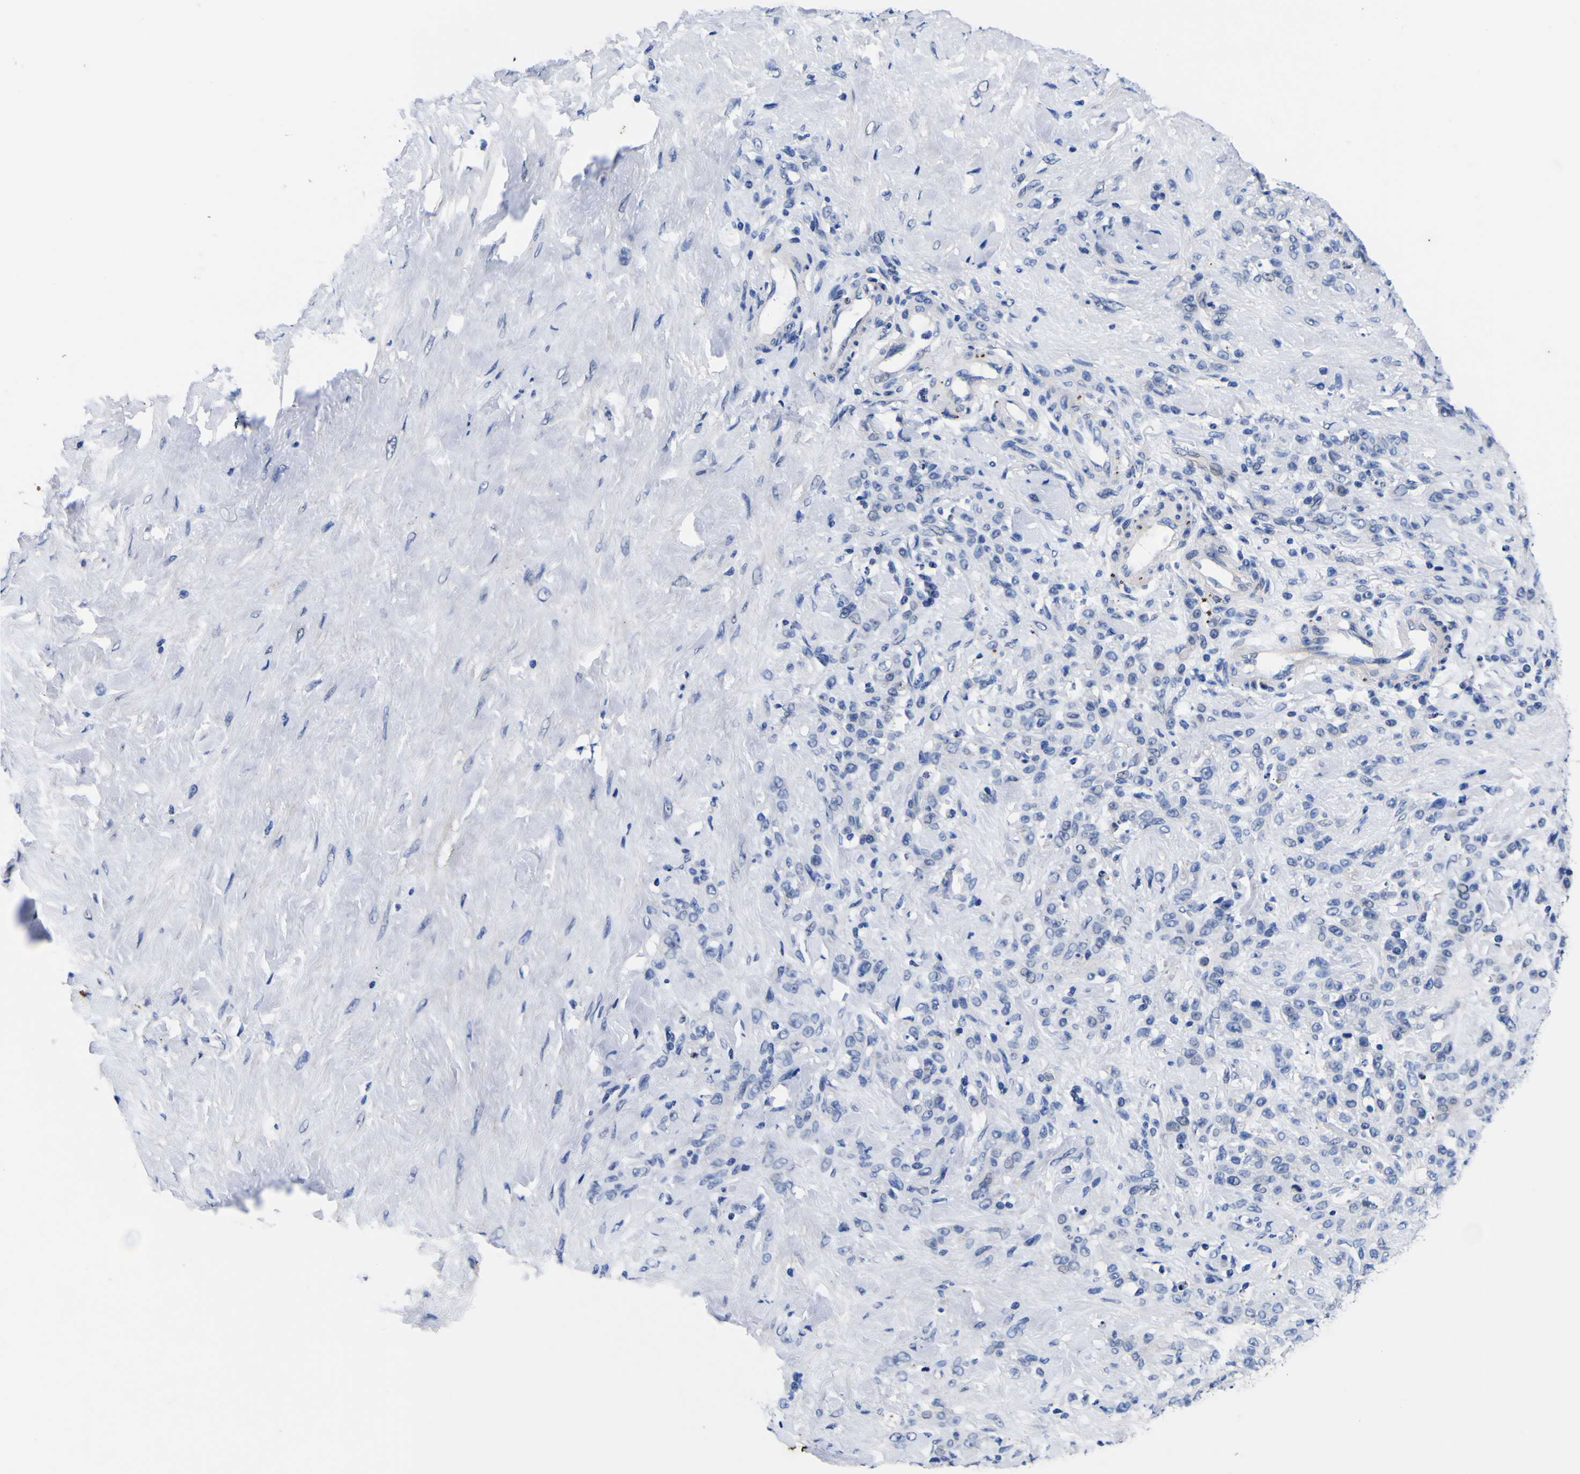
{"staining": {"intensity": "negative", "quantity": "none", "location": "none"}, "tissue": "stomach cancer", "cell_type": "Tumor cells", "image_type": "cancer", "snomed": [{"axis": "morphology", "description": "Adenocarcinoma, NOS"}, {"axis": "topography", "description": "Stomach"}], "caption": "Stomach adenocarcinoma was stained to show a protein in brown. There is no significant staining in tumor cells. The staining is performed using DAB (3,3'-diaminobenzidine) brown chromogen with nuclei counter-stained in using hematoxylin.", "gene": "IGFLR1", "patient": {"sex": "male", "age": 82}}